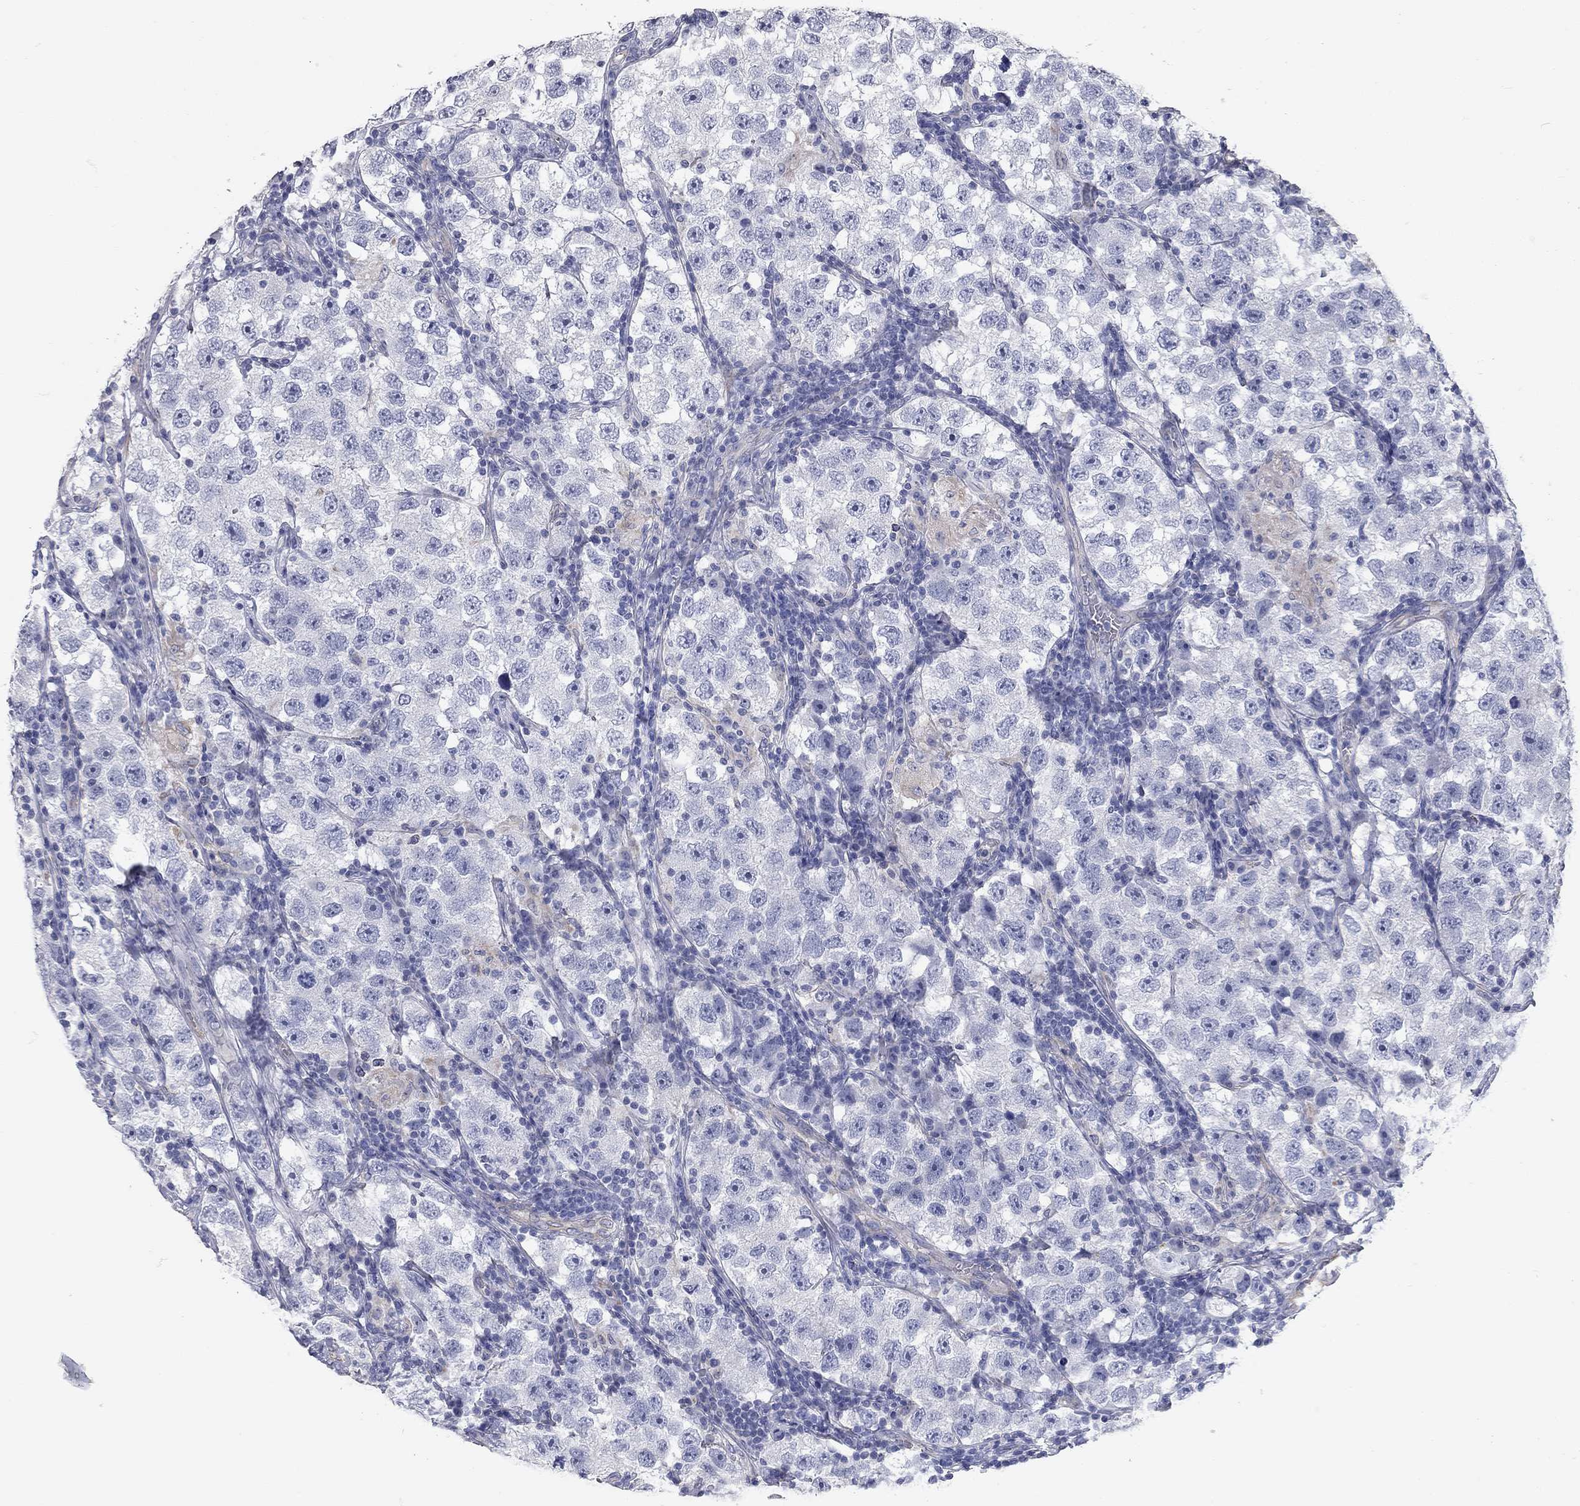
{"staining": {"intensity": "weak", "quantity": "<25%", "location": "cytoplasmic/membranous"}, "tissue": "testis cancer", "cell_type": "Tumor cells", "image_type": "cancer", "snomed": [{"axis": "morphology", "description": "Seminoma, NOS"}, {"axis": "topography", "description": "Testis"}], "caption": "There is no significant expression in tumor cells of testis cancer. (Brightfield microscopy of DAB IHC at high magnification).", "gene": "C10orf90", "patient": {"sex": "male", "age": 26}}